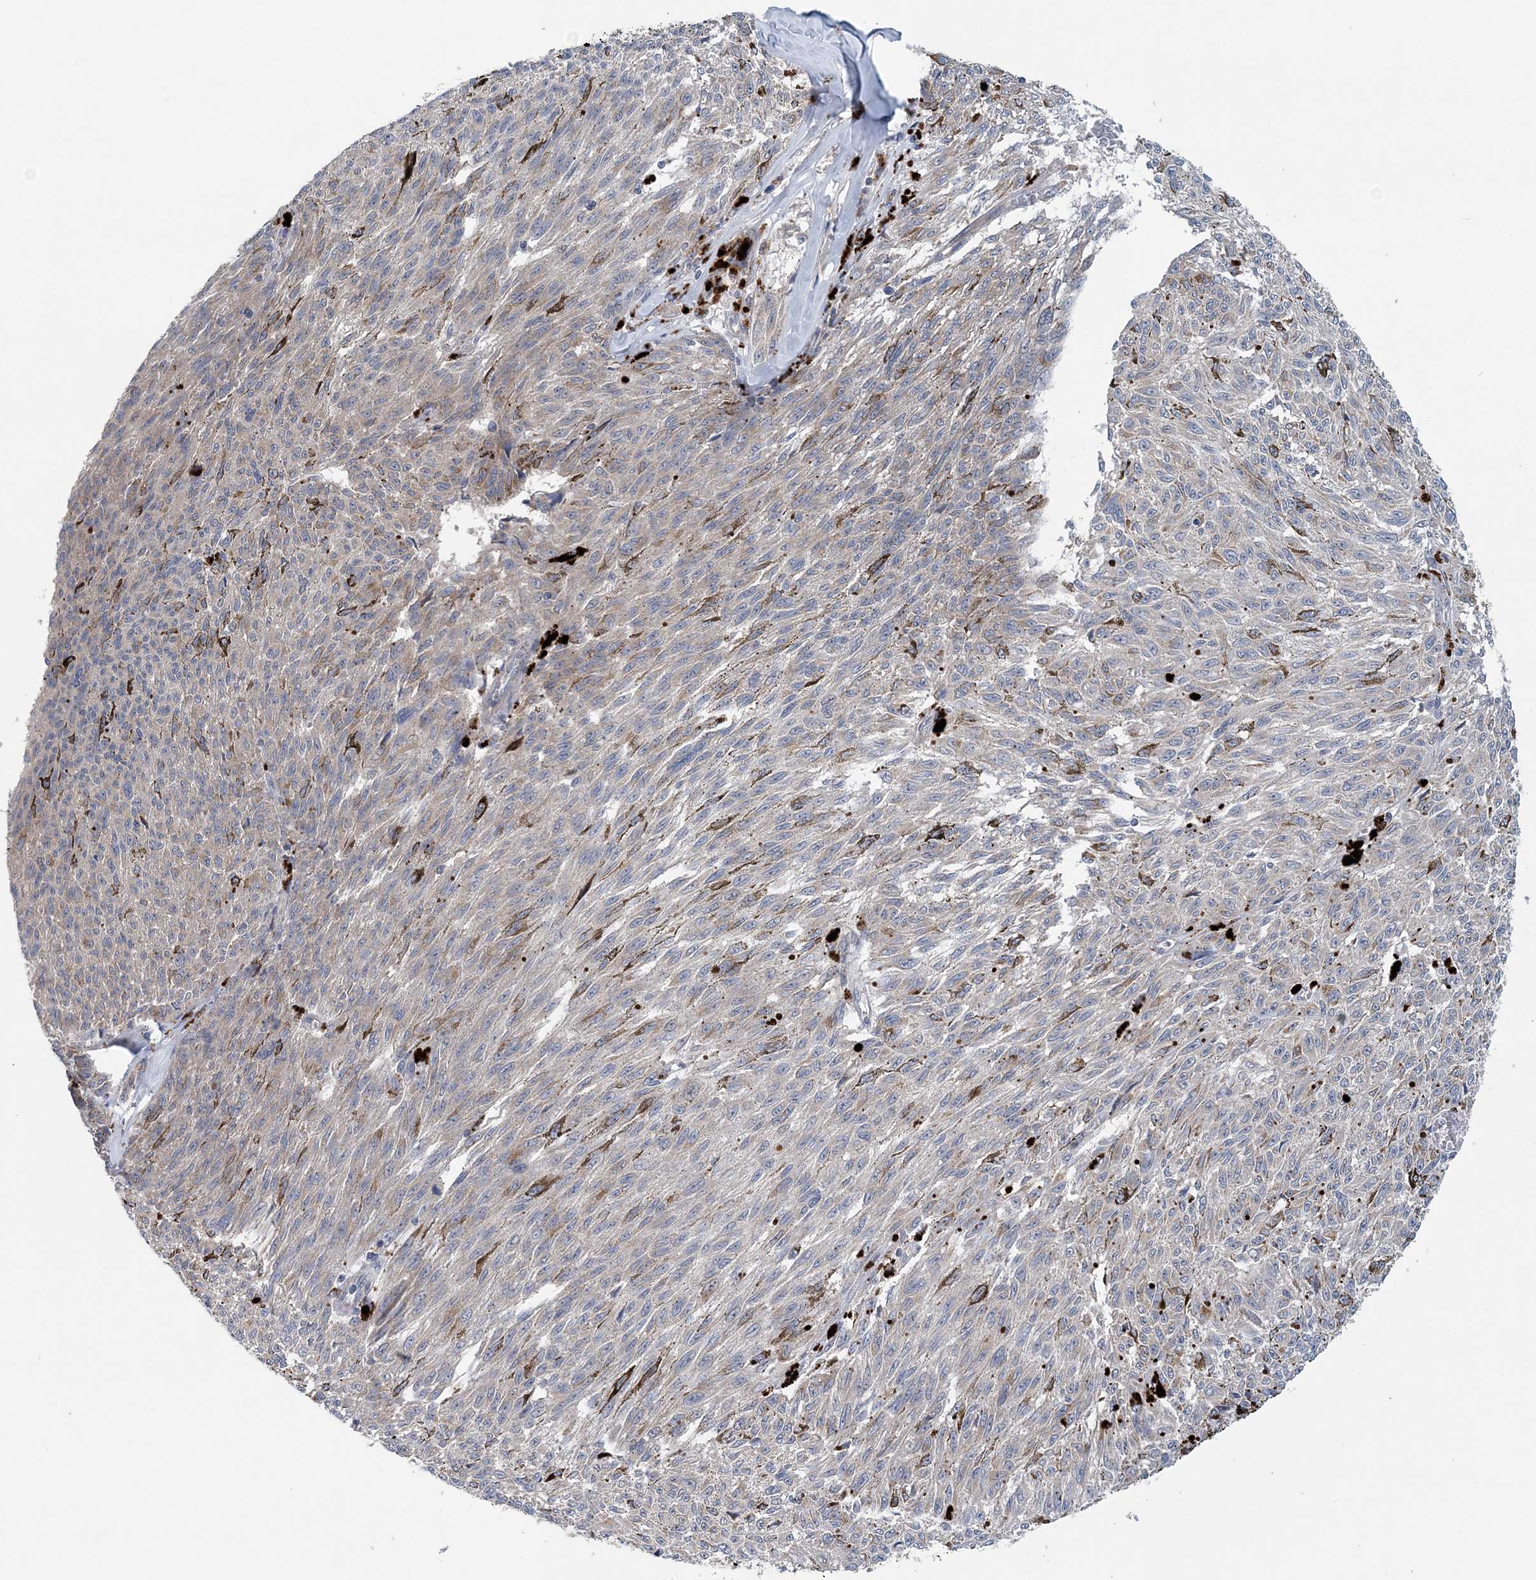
{"staining": {"intensity": "negative", "quantity": "none", "location": "none"}, "tissue": "melanoma", "cell_type": "Tumor cells", "image_type": "cancer", "snomed": [{"axis": "morphology", "description": "Malignant melanoma, NOS"}, {"axis": "topography", "description": "Skin"}], "caption": "Immunohistochemical staining of human malignant melanoma reveals no significant staining in tumor cells.", "gene": "COPE", "patient": {"sex": "female", "age": 72}}